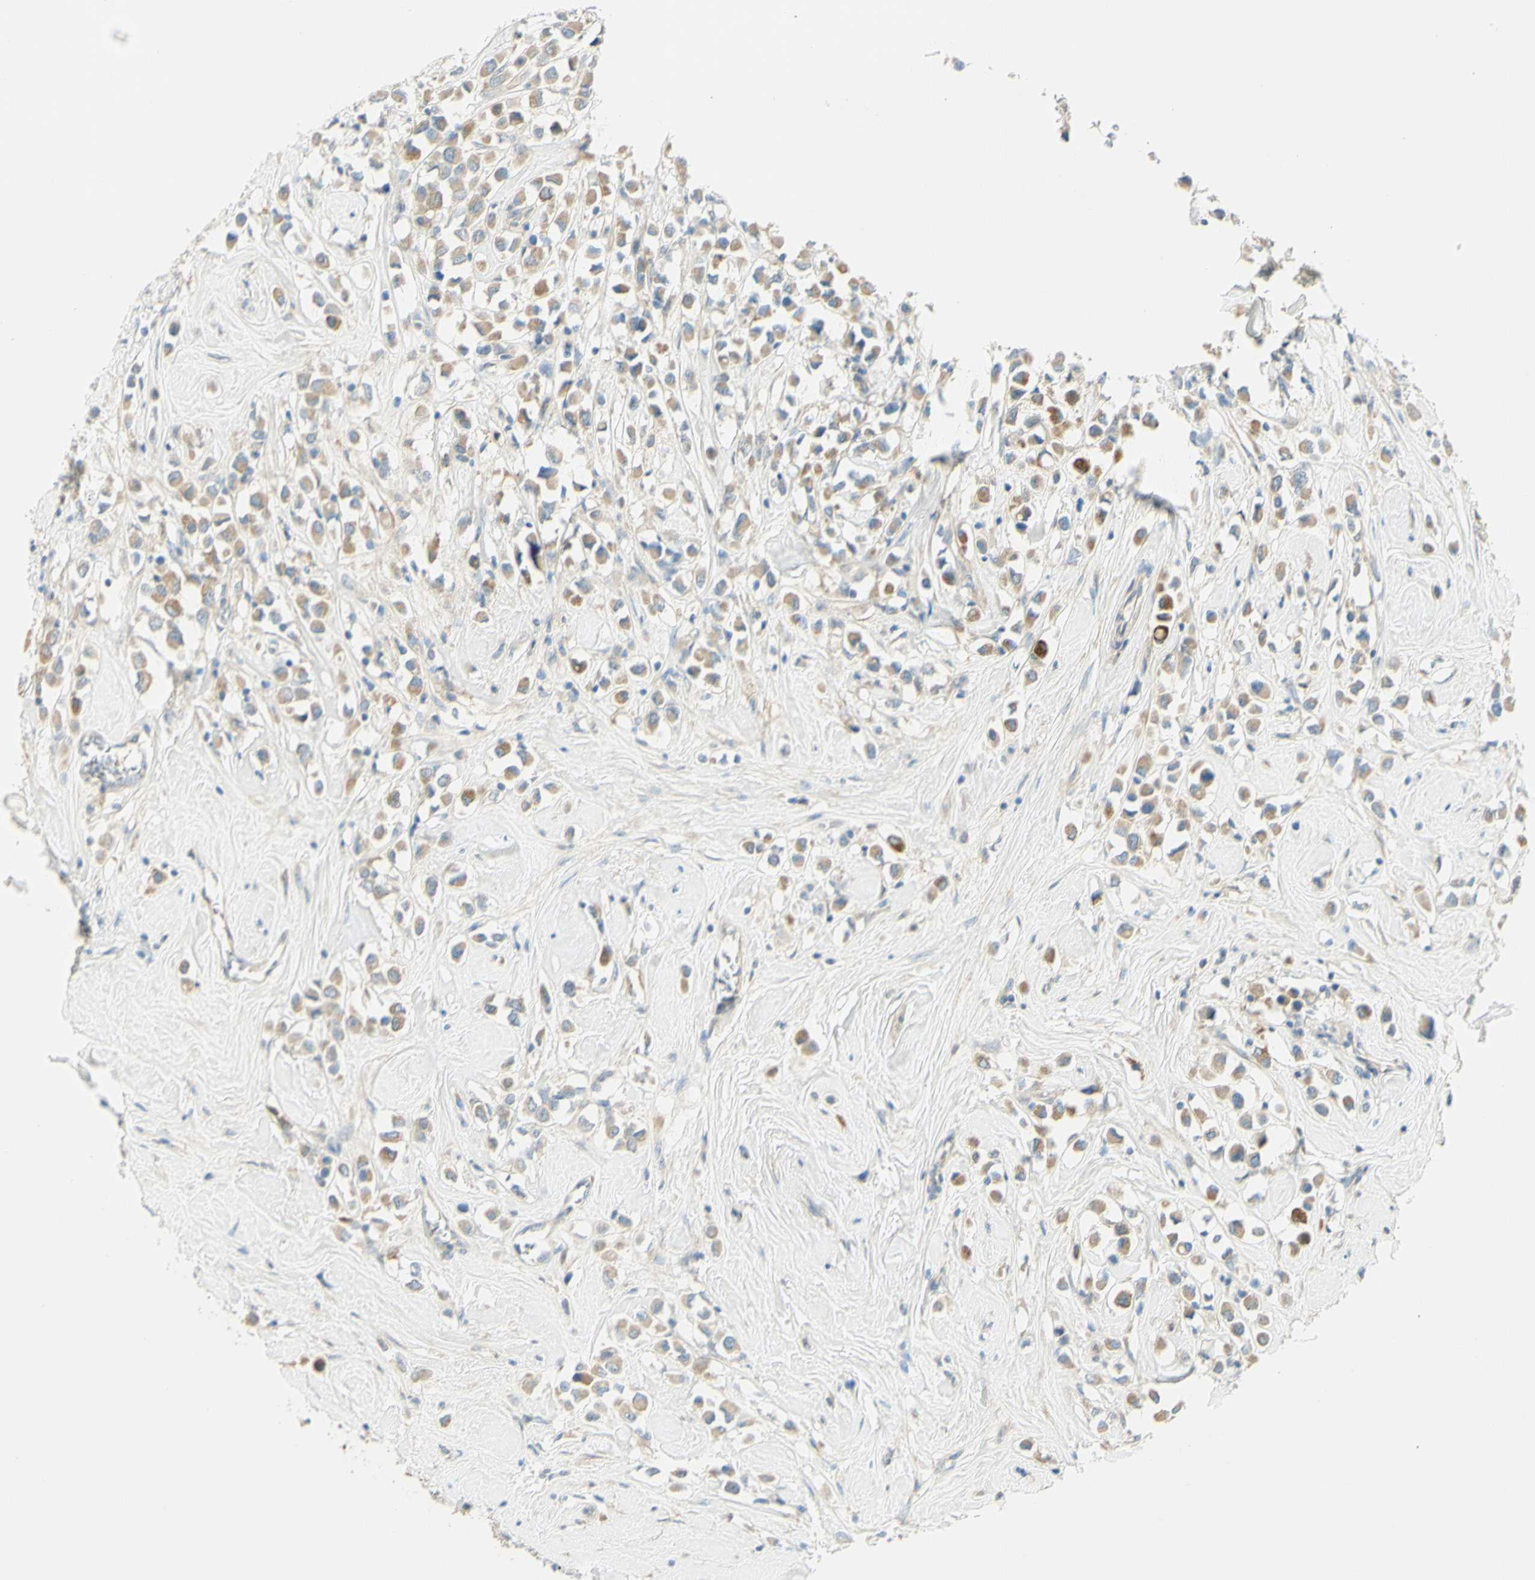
{"staining": {"intensity": "moderate", "quantity": ">75%", "location": "cytoplasmic/membranous"}, "tissue": "breast cancer", "cell_type": "Tumor cells", "image_type": "cancer", "snomed": [{"axis": "morphology", "description": "Duct carcinoma"}, {"axis": "topography", "description": "Breast"}], "caption": "The histopathology image demonstrates a brown stain indicating the presence of a protein in the cytoplasmic/membranous of tumor cells in breast cancer. Using DAB (brown) and hematoxylin (blue) stains, captured at high magnification using brightfield microscopy.", "gene": "GCNT3", "patient": {"sex": "female", "age": 61}}